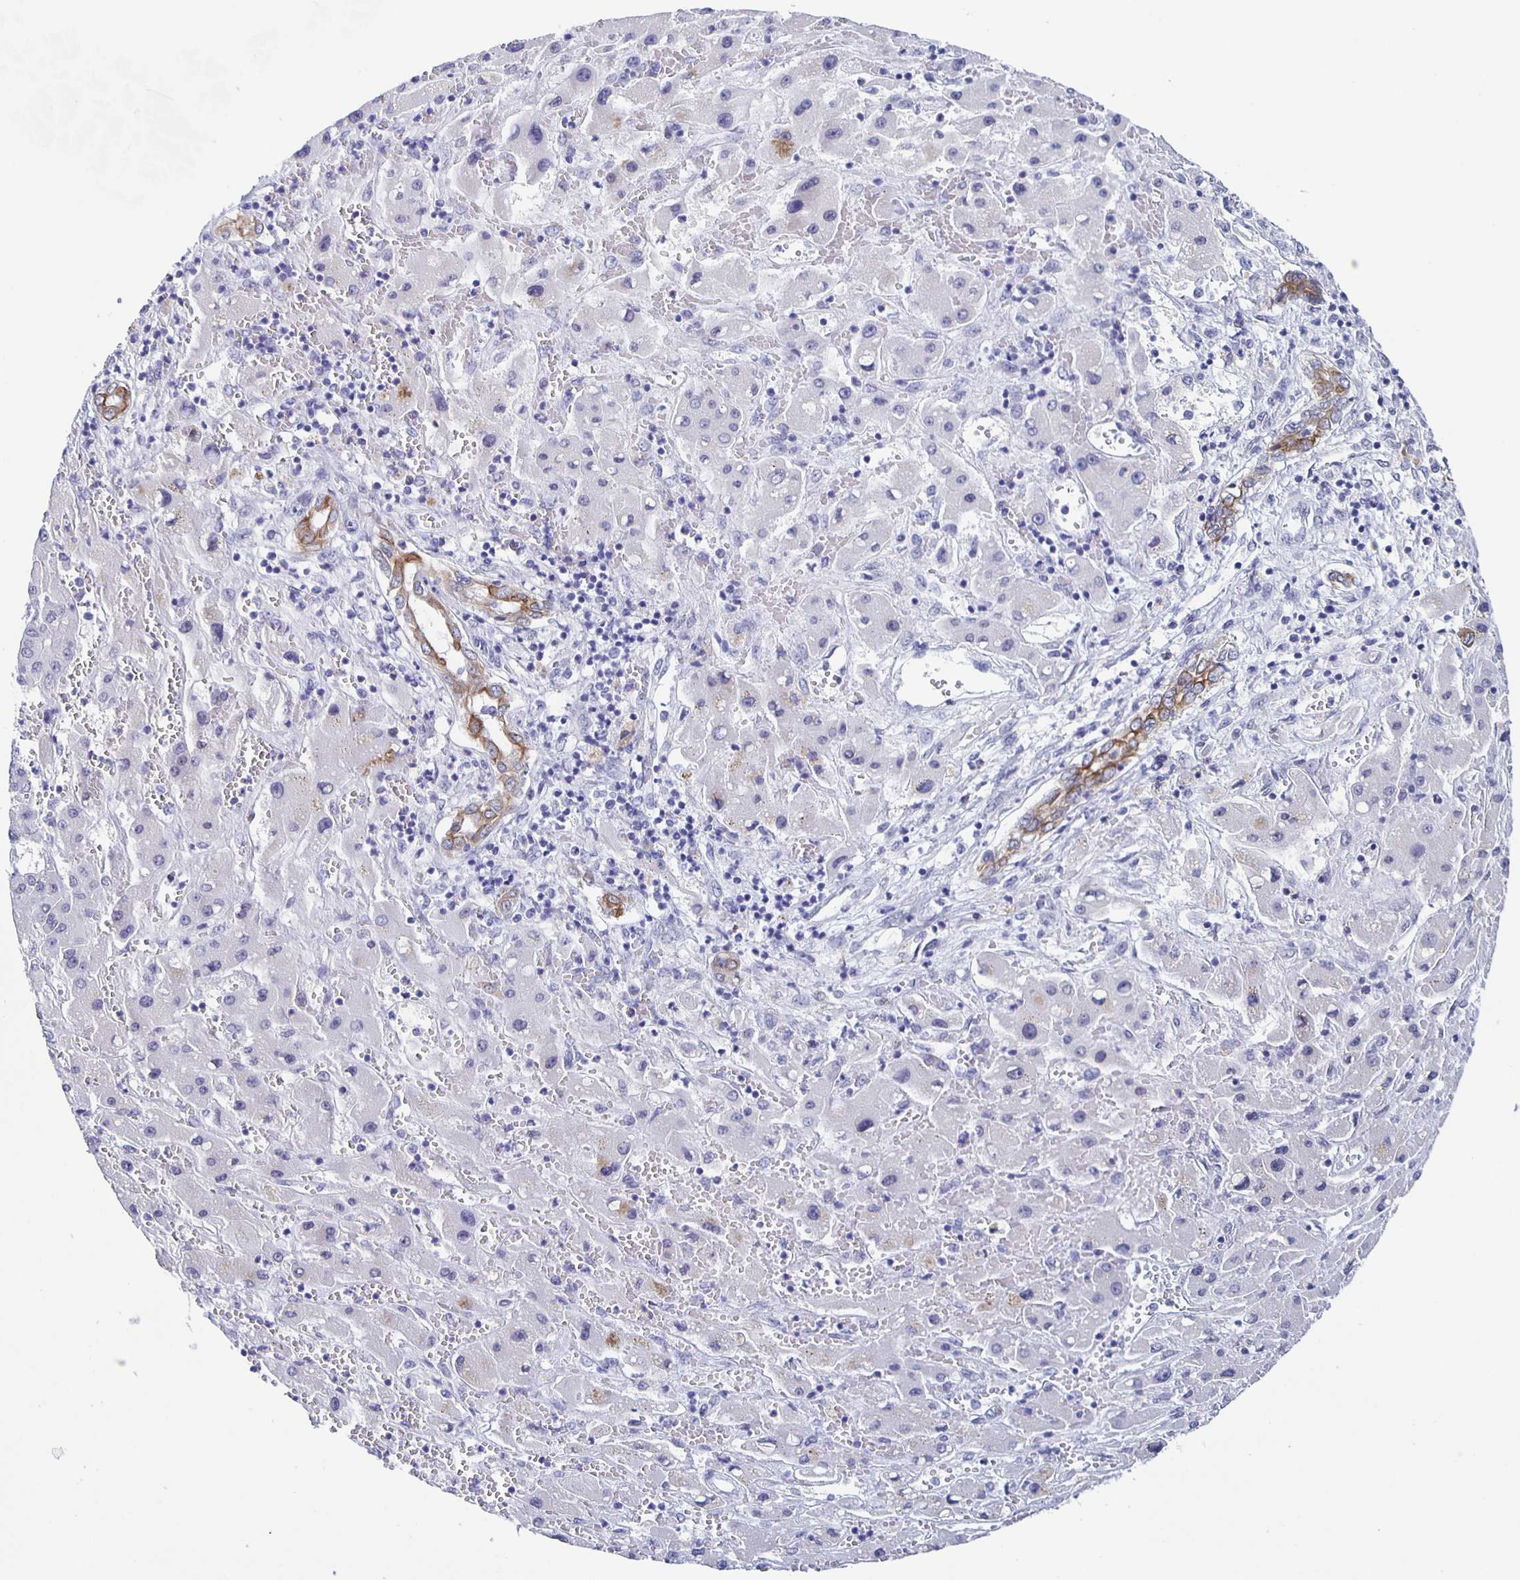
{"staining": {"intensity": "negative", "quantity": "none", "location": "none"}, "tissue": "liver cancer", "cell_type": "Tumor cells", "image_type": "cancer", "snomed": [{"axis": "morphology", "description": "Carcinoma, Hepatocellular, NOS"}, {"axis": "topography", "description": "Liver"}], "caption": "Tumor cells are negative for protein expression in human liver cancer.", "gene": "CCDC17", "patient": {"sex": "female", "age": 73}}